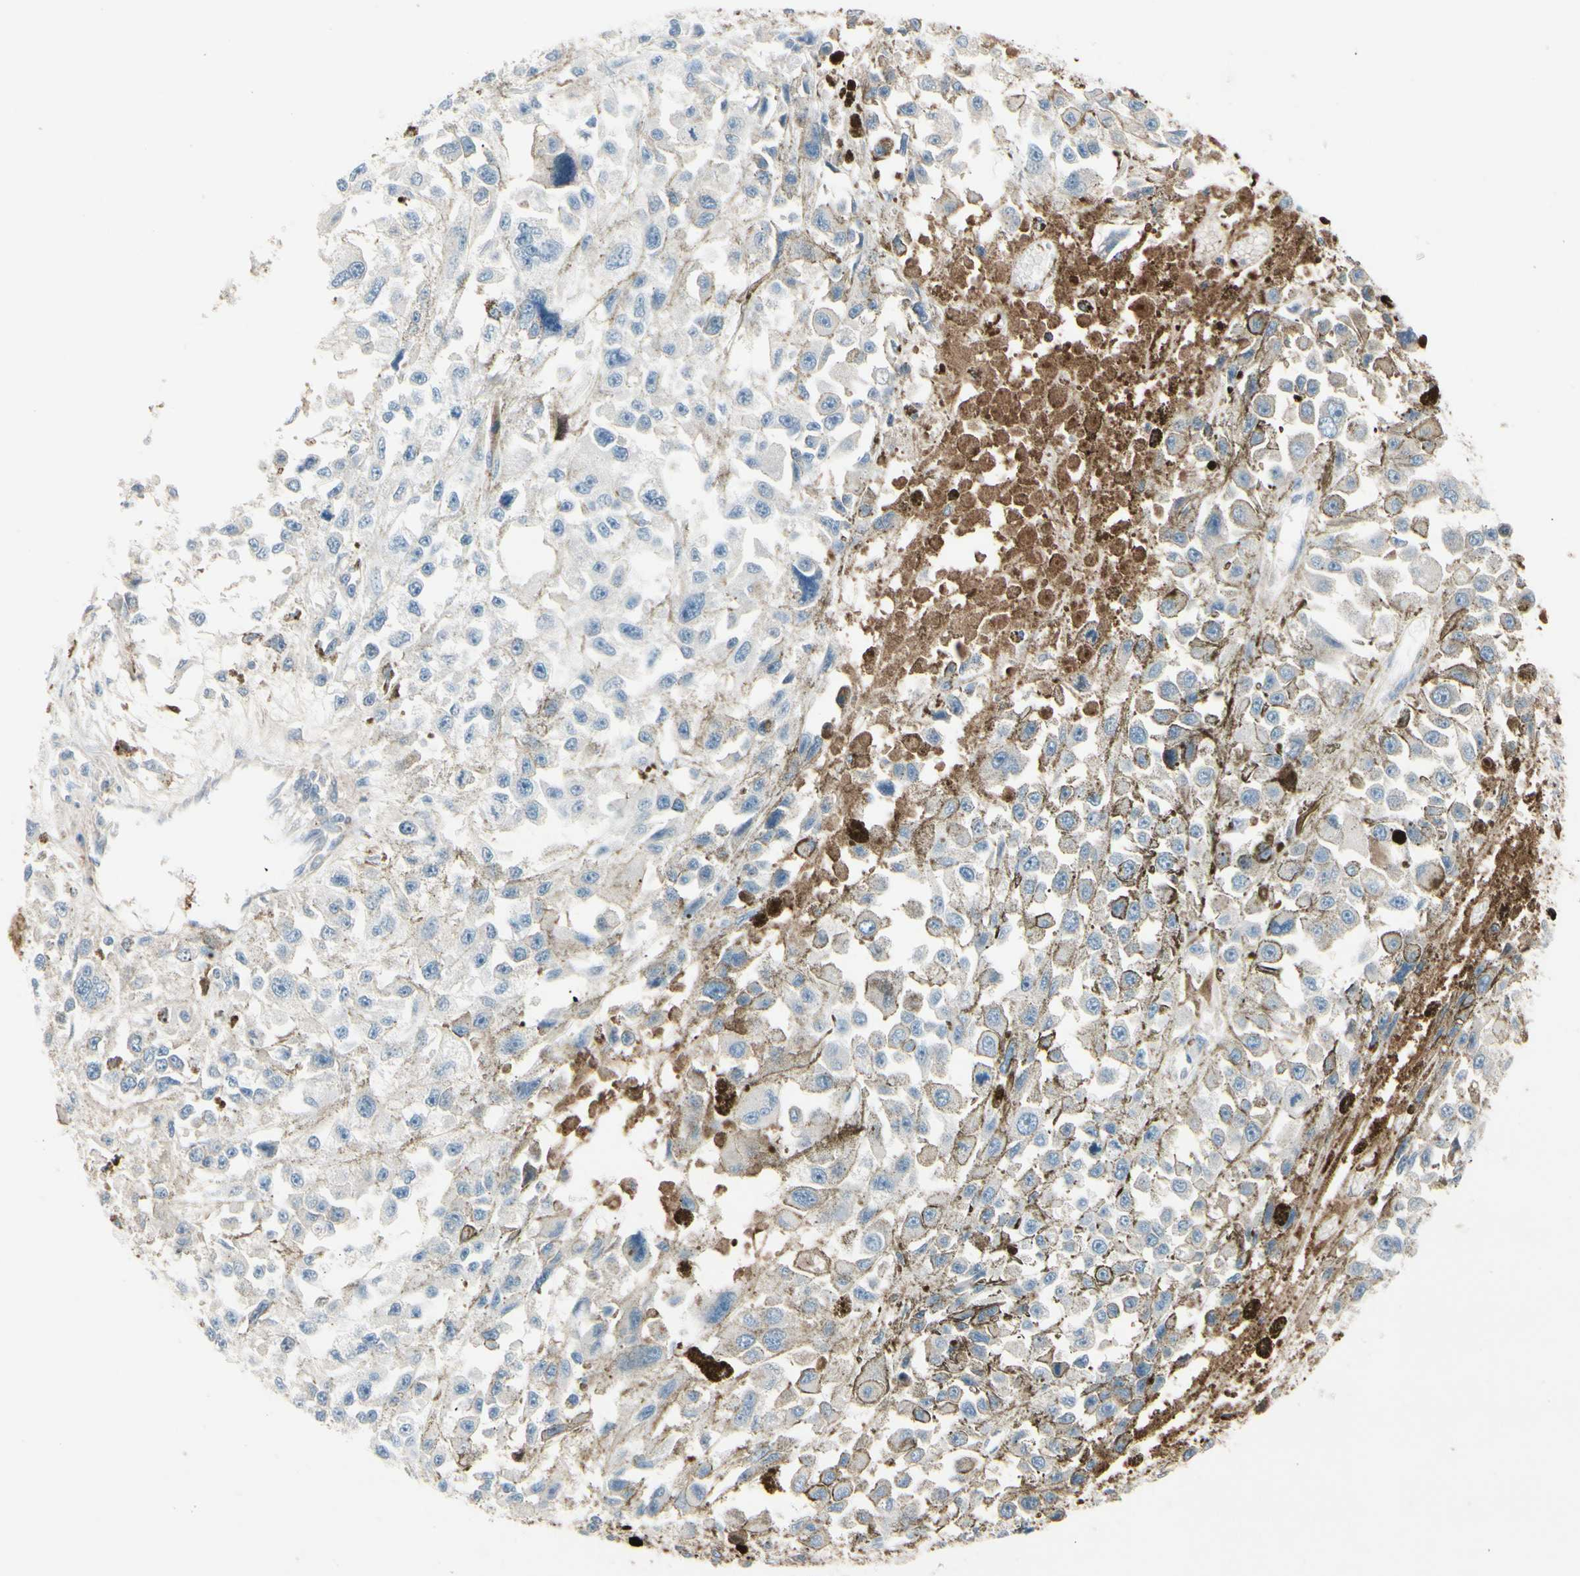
{"staining": {"intensity": "negative", "quantity": "none", "location": "none"}, "tissue": "melanoma", "cell_type": "Tumor cells", "image_type": "cancer", "snomed": [{"axis": "morphology", "description": "Malignant melanoma, Metastatic site"}, {"axis": "topography", "description": "Lymph node"}], "caption": "Immunohistochemical staining of melanoma exhibits no significant expression in tumor cells. (IHC, brightfield microscopy, high magnification).", "gene": "IGHG1", "patient": {"sex": "male", "age": 59}}